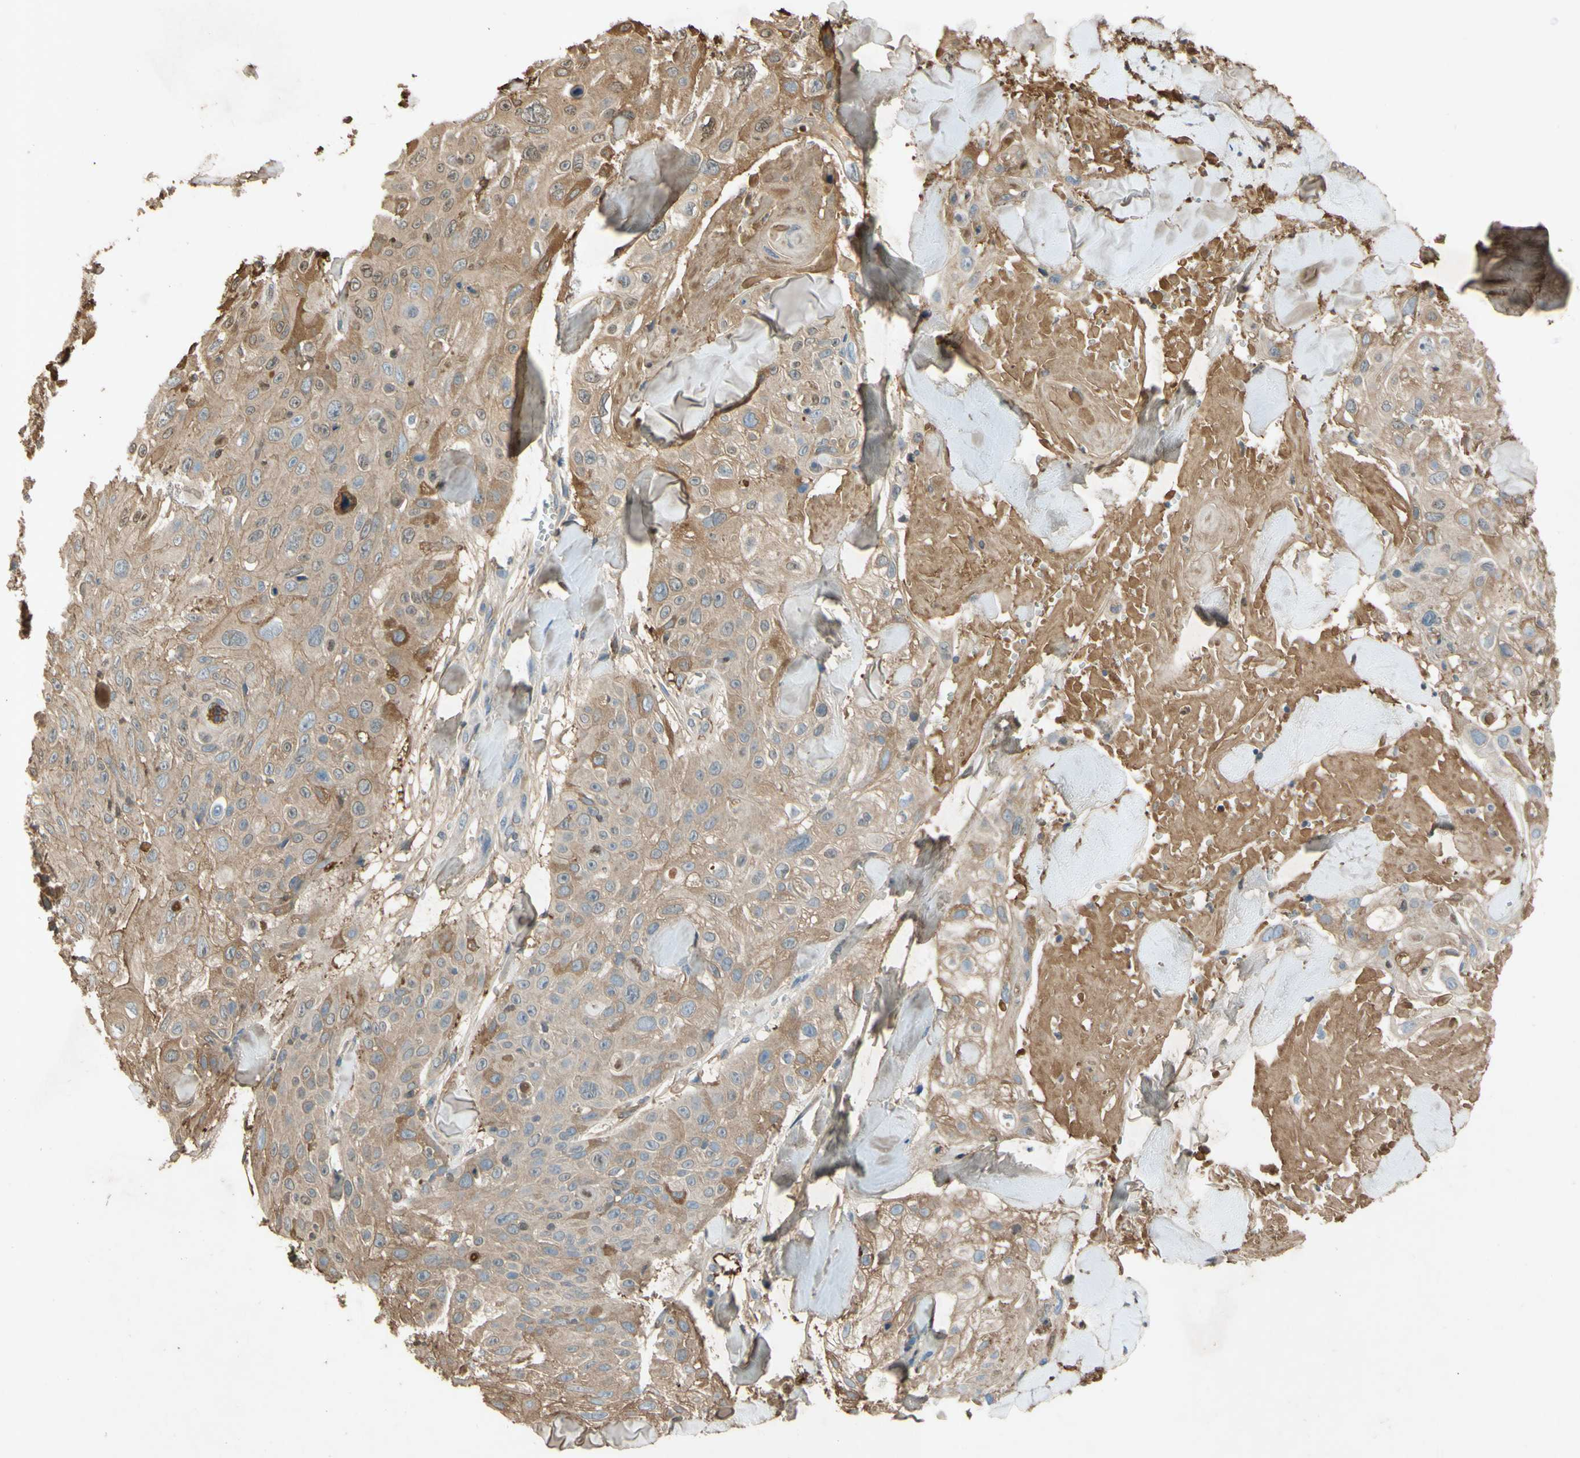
{"staining": {"intensity": "moderate", "quantity": "25%-75%", "location": "cytoplasmic/membranous"}, "tissue": "skin cancer", "cell_type": "Tumor cells", "image_type": "cancer", "snomed": [{"axis": "morphology", "description": "Squamous cell carcinoma, NOS"}, {"axis": "topography", "description": "Skin"}], "caption": "Immunohistochemical staining of skin squamous cell carcinoma exhibits moderate cytoplasmic/membranous protein positivity in about 25%-75% of tumor cells.", "gene": "TIMP2", "patient": {"sex": "male", "age": 86}}